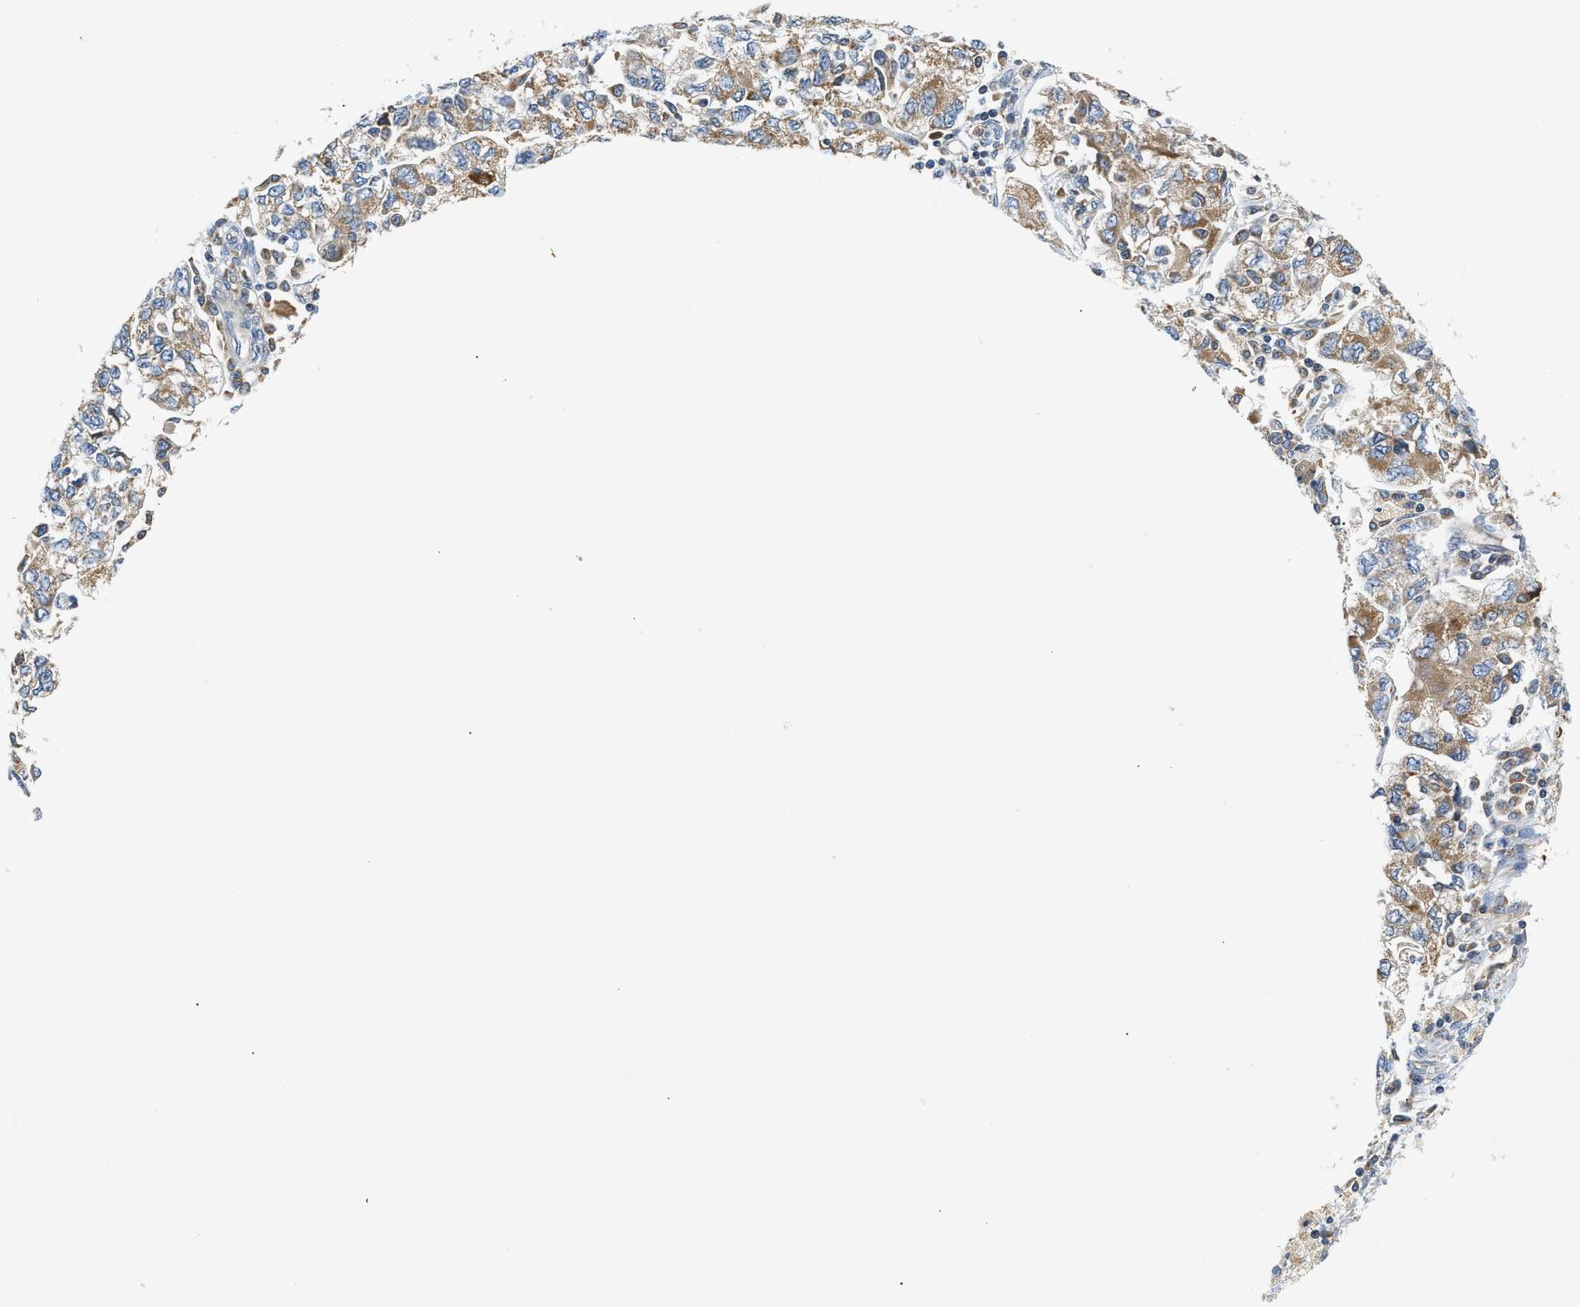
{"staining": {"intensity": "moderate", "quantity": "25%-75%", "location": "cytoplasmic/membranous"}, "tissue": "ovarian cancer", "cell_type": "Tumor cells", "image_type": "cancer", "snomed": [{"axis": "morphology", "description": "Carcinoma, NOS"}, {"axis": "morphology", "description": "Cystadenocarcinoma, serous, NOS"}, {"axis": "topography", "description": "Ovary"}], "caption": "Protein staining of serous cystadenocarcinoma (ovarian) tissue exhibits moderate cytoplasmic/membranous positivity in about 25%-75% of tumor cells.", "gene": "HDHD3", "patient": {"sex": "female", "age": 69}}